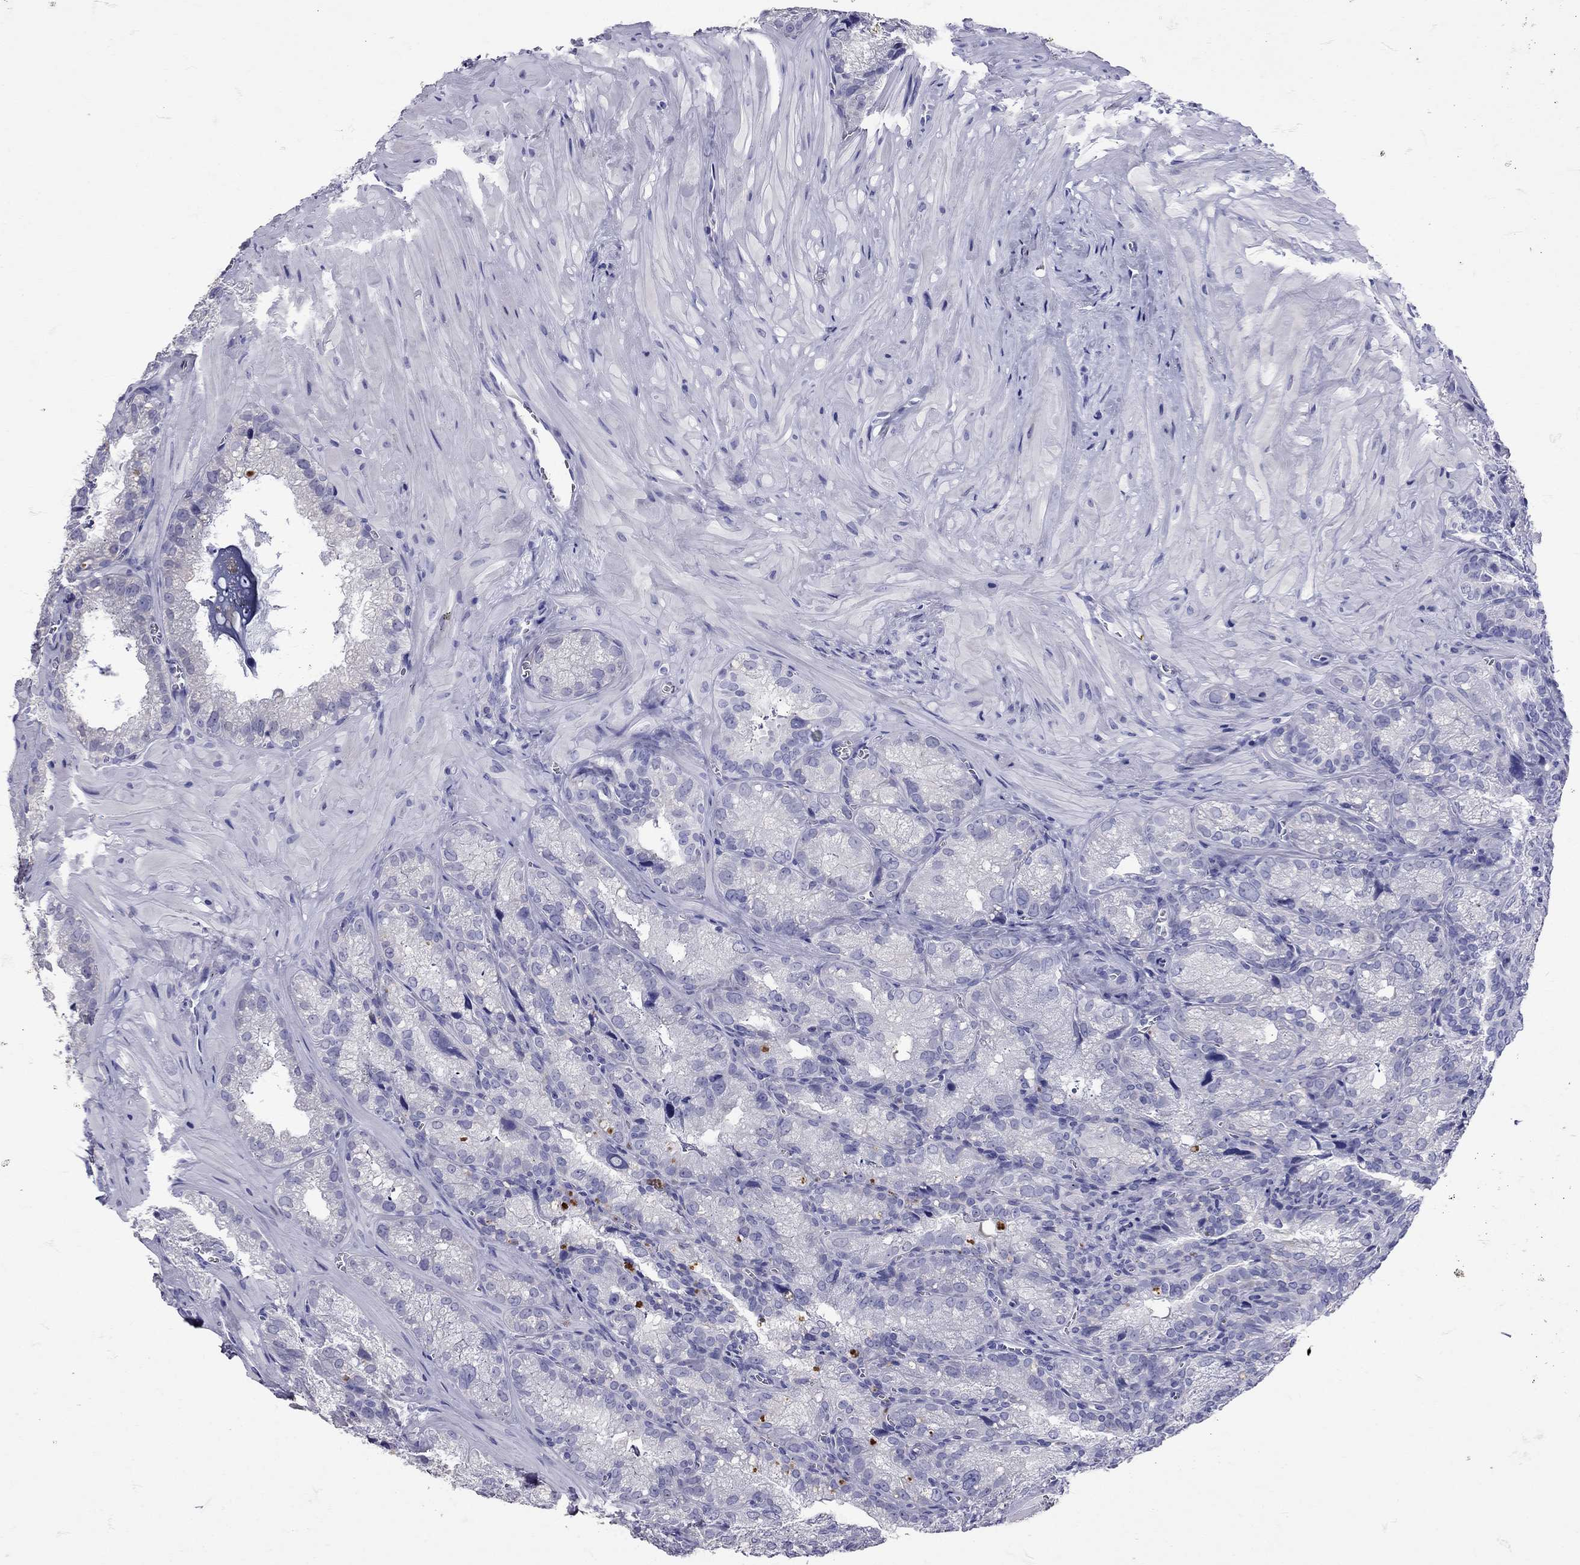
{"staining": {"intensity": "negative", "quantity": "none", "location": "none"}, "tissue": "seminal vesicle", "cell_type": "Glandular cells", "image_type": "normal", "snomed": [{"axis": "morphology", "description": "Normal tissue, NOS"}, {"axis": "topography", "description": "Seminal veicle"}], "caption": "Glandular cells show no significant protein positivity in benign seminal vesicle. (Stains: DAB immunohistochemistry (IHC) with hematoxylin counter stain, Microscopy: brightfield microscopy at high magnification).", "gene": "TBR1", "patient": {"sex": "male", "age": 57}}